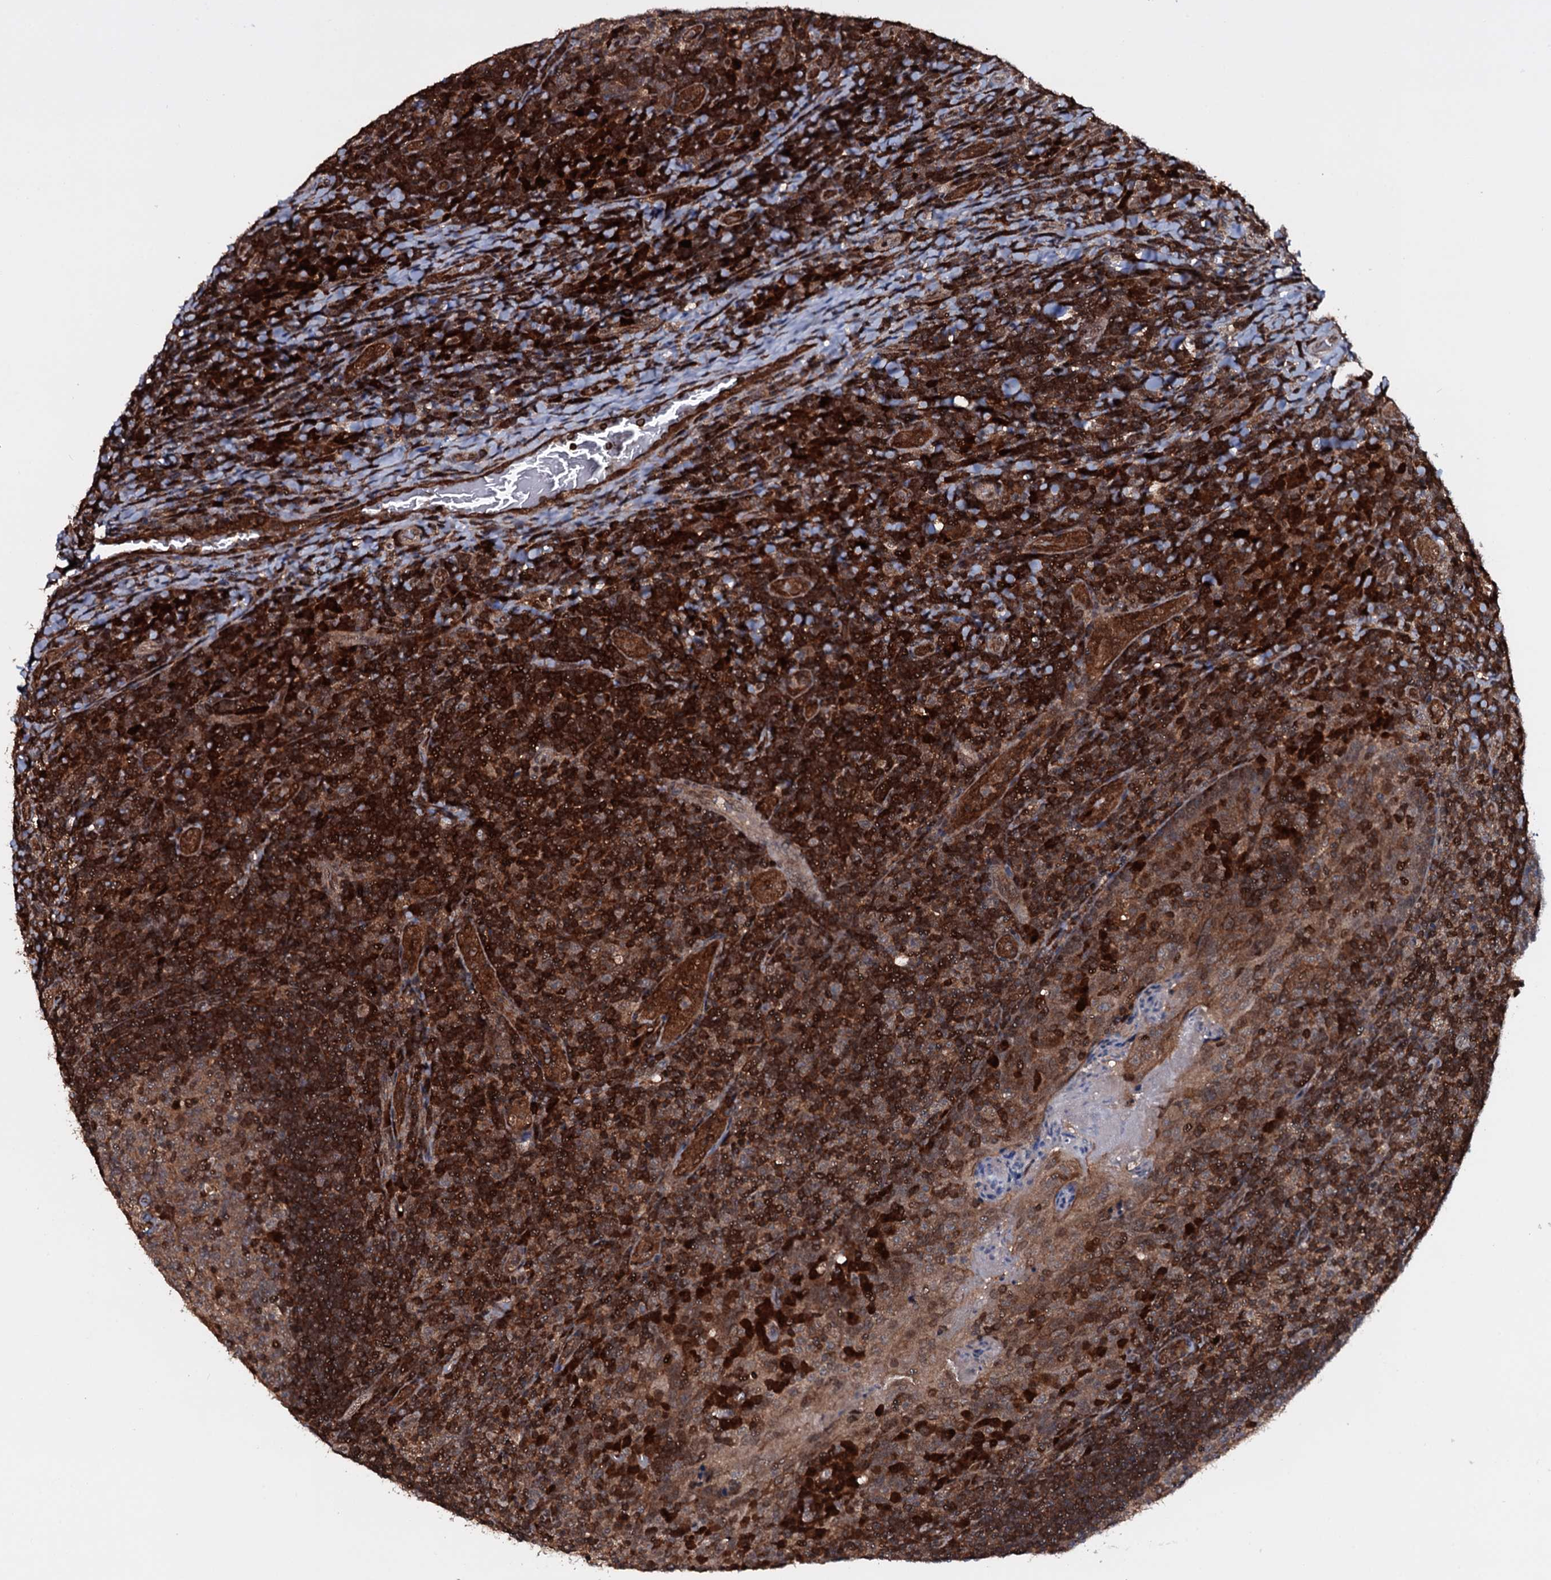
{"staining": {"intensity": "moderate", "quantity": "<25%", "location": "cytoplasmic/membranous"}, "tissue": "tonsil", "cell_type": "Germinal center cells", "image_type": "normal", "snomed": [{"axis": "morphology", "description": "Normal tissue, NOS"}, {"axis": "topography", "description": "Tonsil"}], "caption": "Approximately <25% of germinal center cells in unremarkable tonsil exhibit moderate cytoplasmic/membranous protein positivity as visualized by brown immunohistochemical staining.", "gene": "HDDC3", "patient": {"sex": "male", "age": 17}}